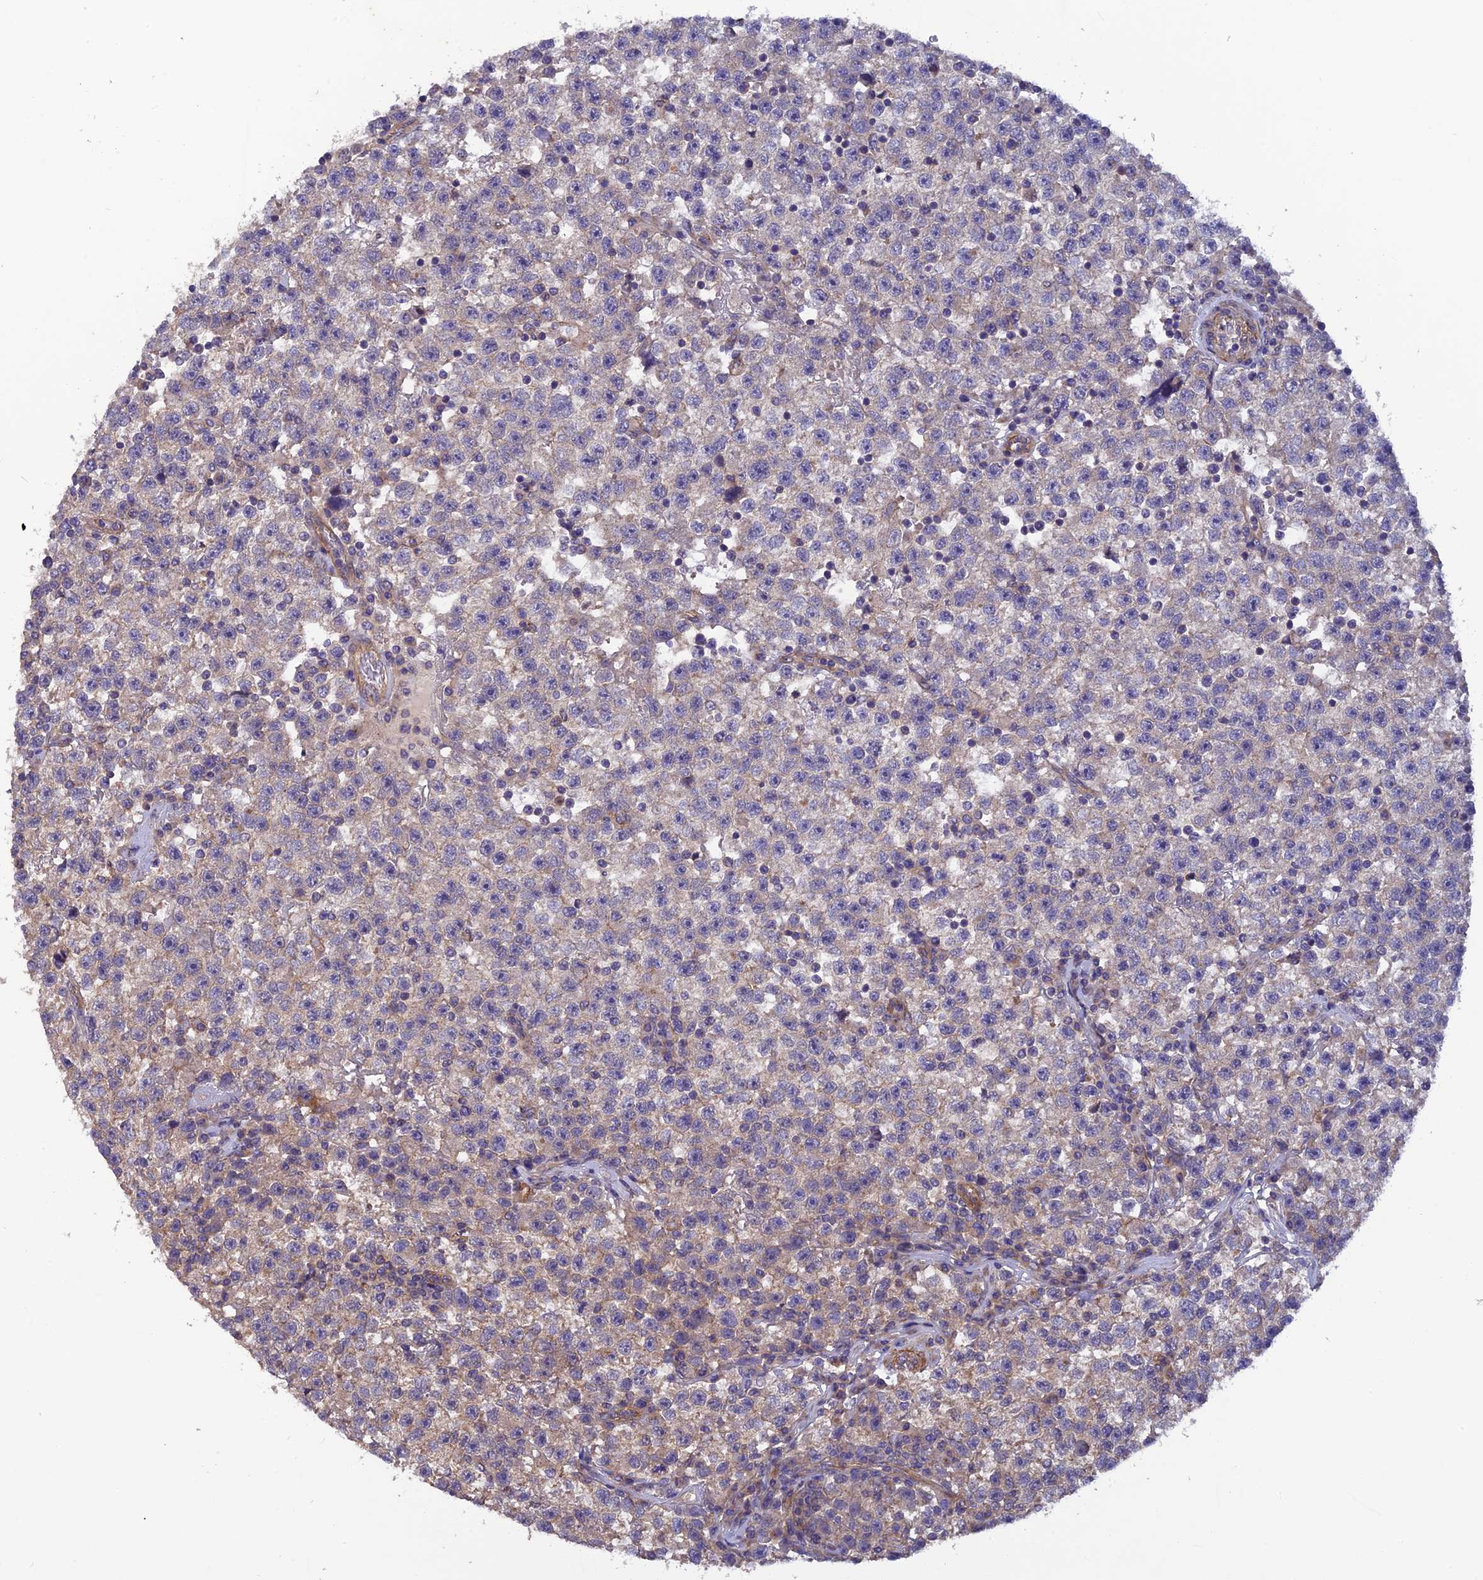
{"staining": {"intensity": "weak", "quantity": "25%-75%", "location": "cytoplasmic/membranous"}, "tissue": "testis cancer", "cell_type": "Tumor cells", "image_type": "cancer", "snomed": [{"axis": "morphology", "description": "Seminoma, NOS"}, {"axis": "topography", "description": "Testis"}], "caption": "The immunohistochemical stain labels weak cytoplasmic/membranous positivity in tumor cells of seminoma (testis) tissue.", "gene": "ADAMTS15", "patient": {"sex": "male", "age": 22}}